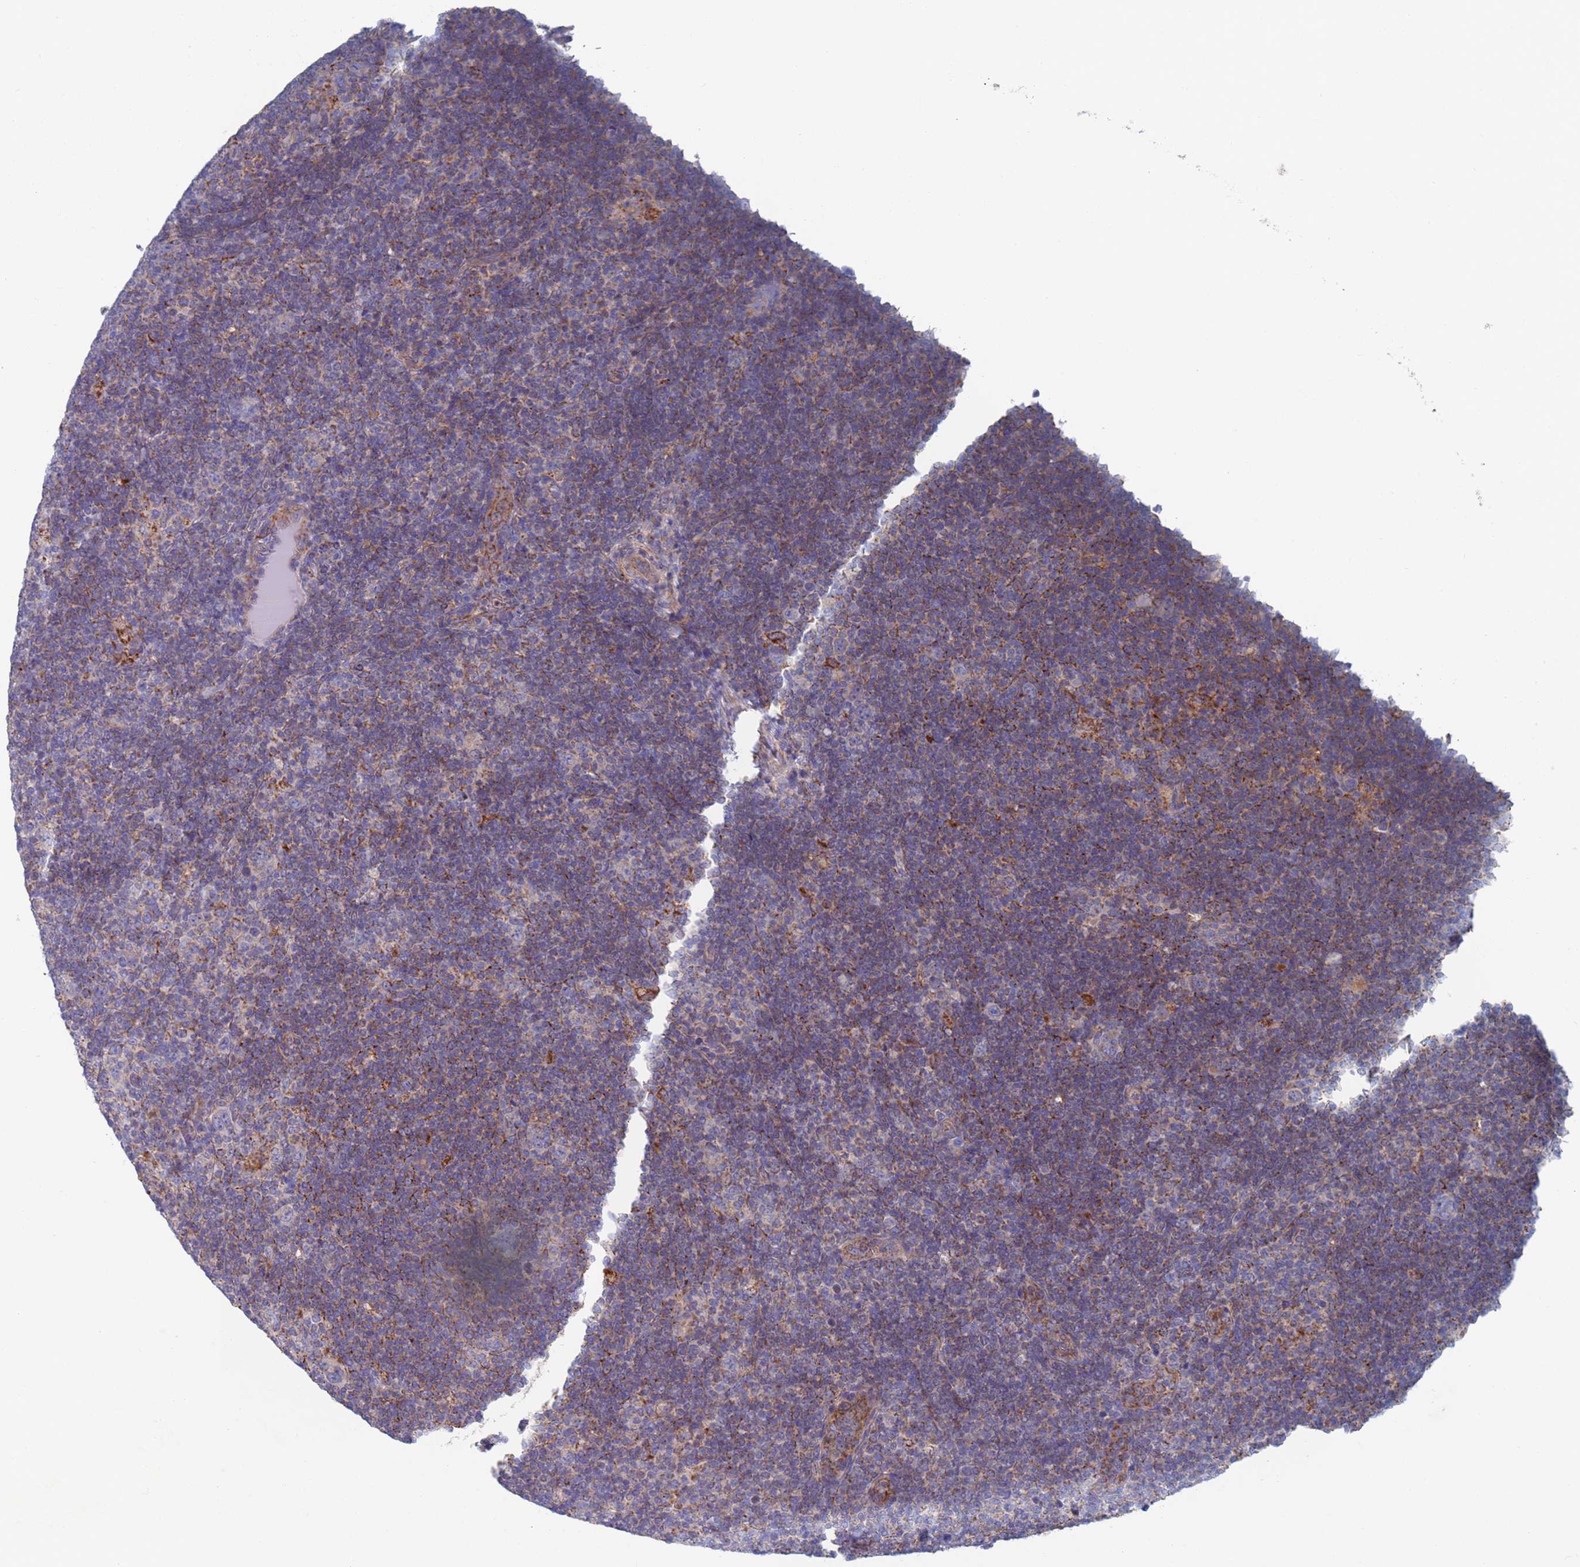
{"staining": {"intensity": "negative", "quantity": "none", "location": "none"}, "tissue": "lymphoma", "cell_type": "Tumor cells", "image_type": "cancer", "snomed": [{"axis": "morphology", "description": "Hodgkin's disease, NOS"}, {"axis": "topography", "description": "Lymph node"}], "caption": "IHC histopathology image of human Hodgkin's disease stained for a protein (brown), which exhibits no staining in tumor cells.", "gene": "CHCHD6", "patient": {"sex": "female", "age": 57}}